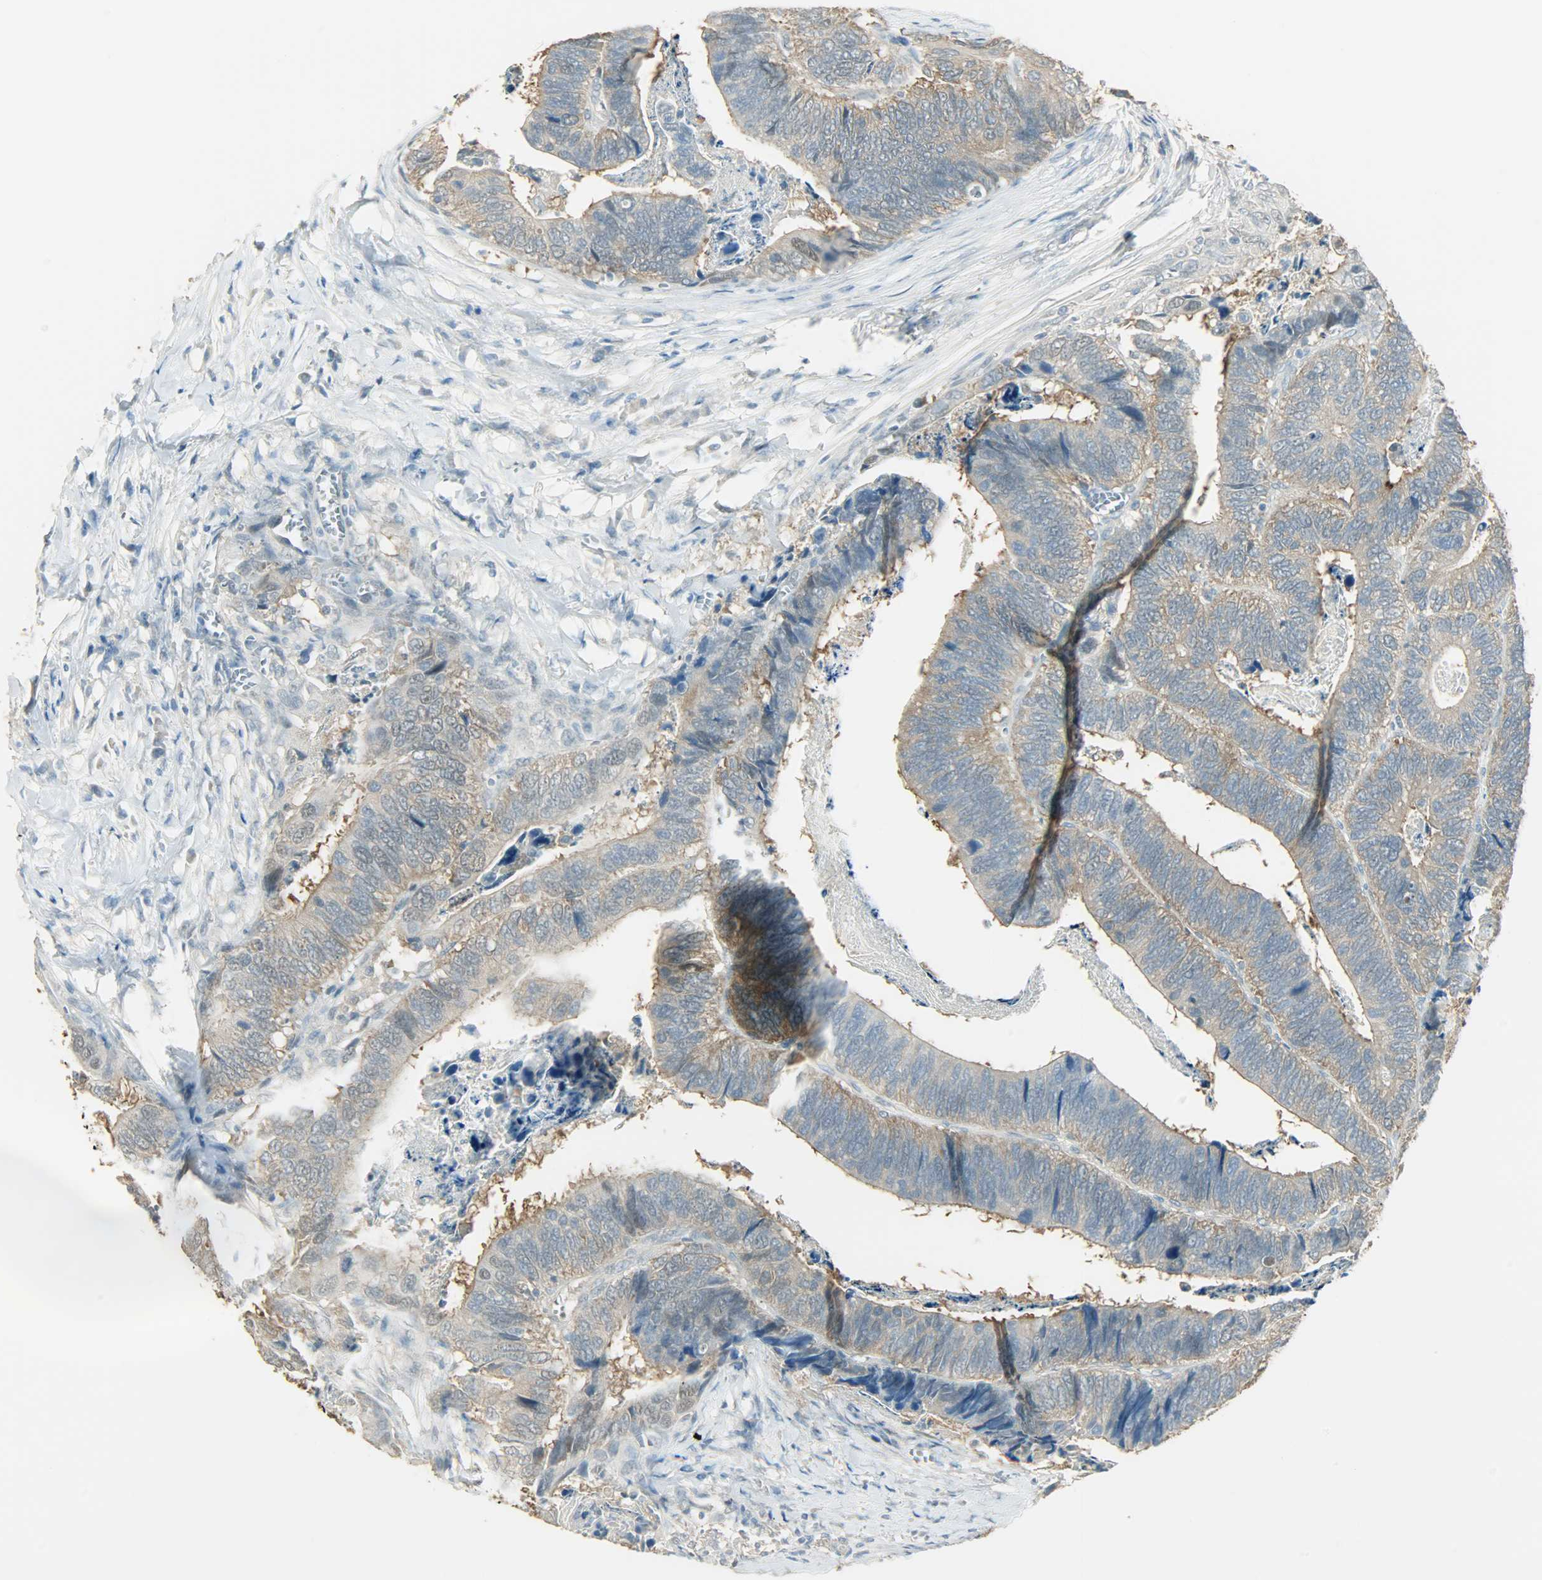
{"staining": {"intensity": "weak", "quantity": ">75%", "location": "cytoplasmic/membranous,nuclear"}, "tissue": "colorectal cancer", "cell_type": "Tumor cells", "image_type": "cancer", "snomed": [{"axis": "morphology", "description": "Adenocarcinoma, NOS"}, {"axis": "topography", "description": "Colon"}], "caption": "Human adenocarcinoma (colorectal) stained with a protein marker demonstrates weak staining in tumor cells.", "gene": "PRMT5", "patient": {"sex": "male", "age": 72}}